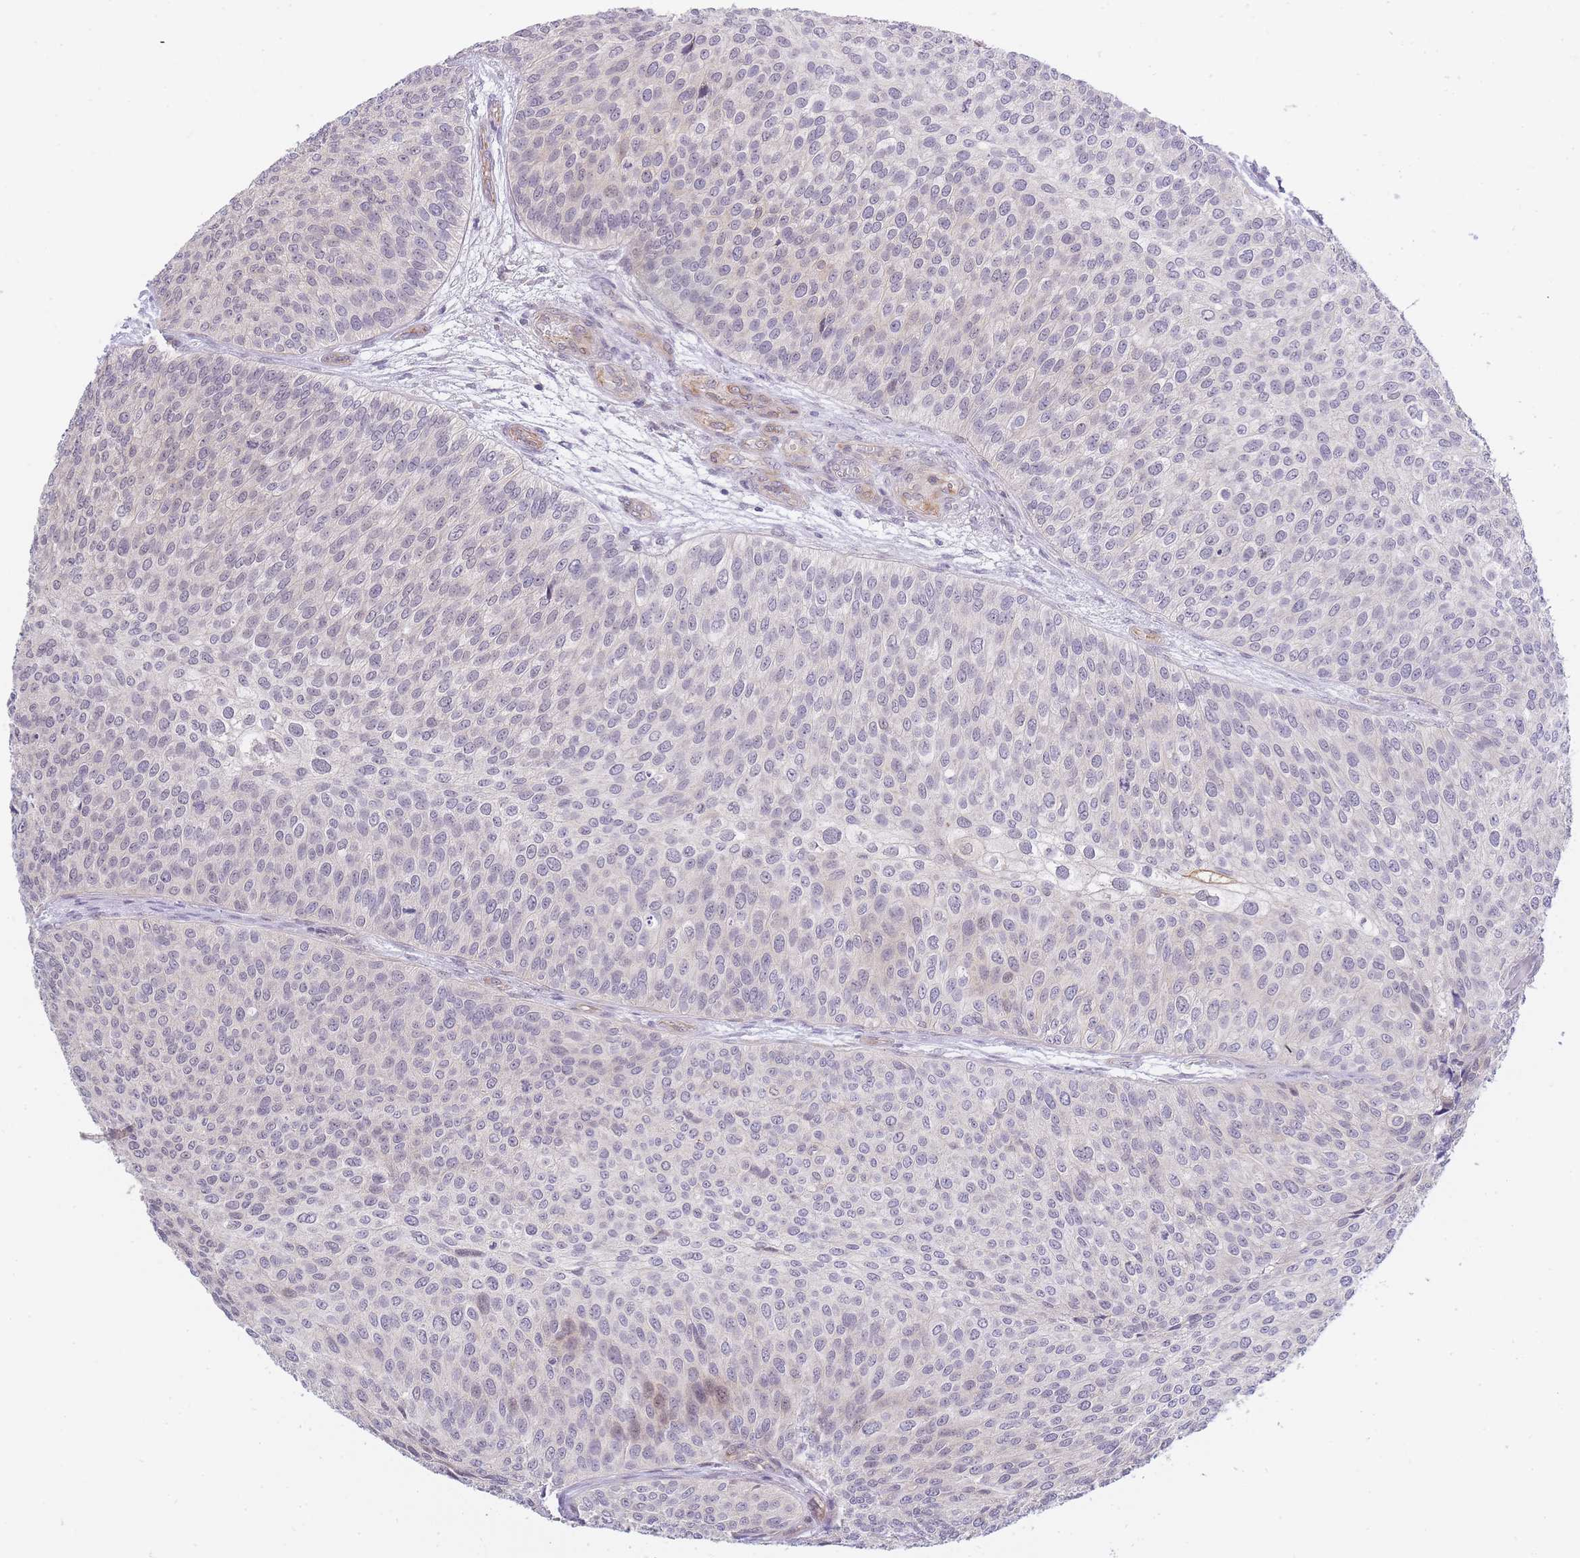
{"staining": {"intensity": "negative", "quantity": "none", "location": "none"}, "tissue": "urothelial cancer", "cell_type": "Tumor cells", "image_type": "cancer", "snomed": [{"axis": "morphology", "description": "Urothelial carcinoma, Low grade"}, {"axis": "topography", "description": "Urinary bladder"}], "caption": "This is an IHC photomicrograph of human urothelial carcinoma (low-grade). There is no expression in tumor cells.", "gene": "C19orf25", "patient": {"sex": "male", "age": 84}}